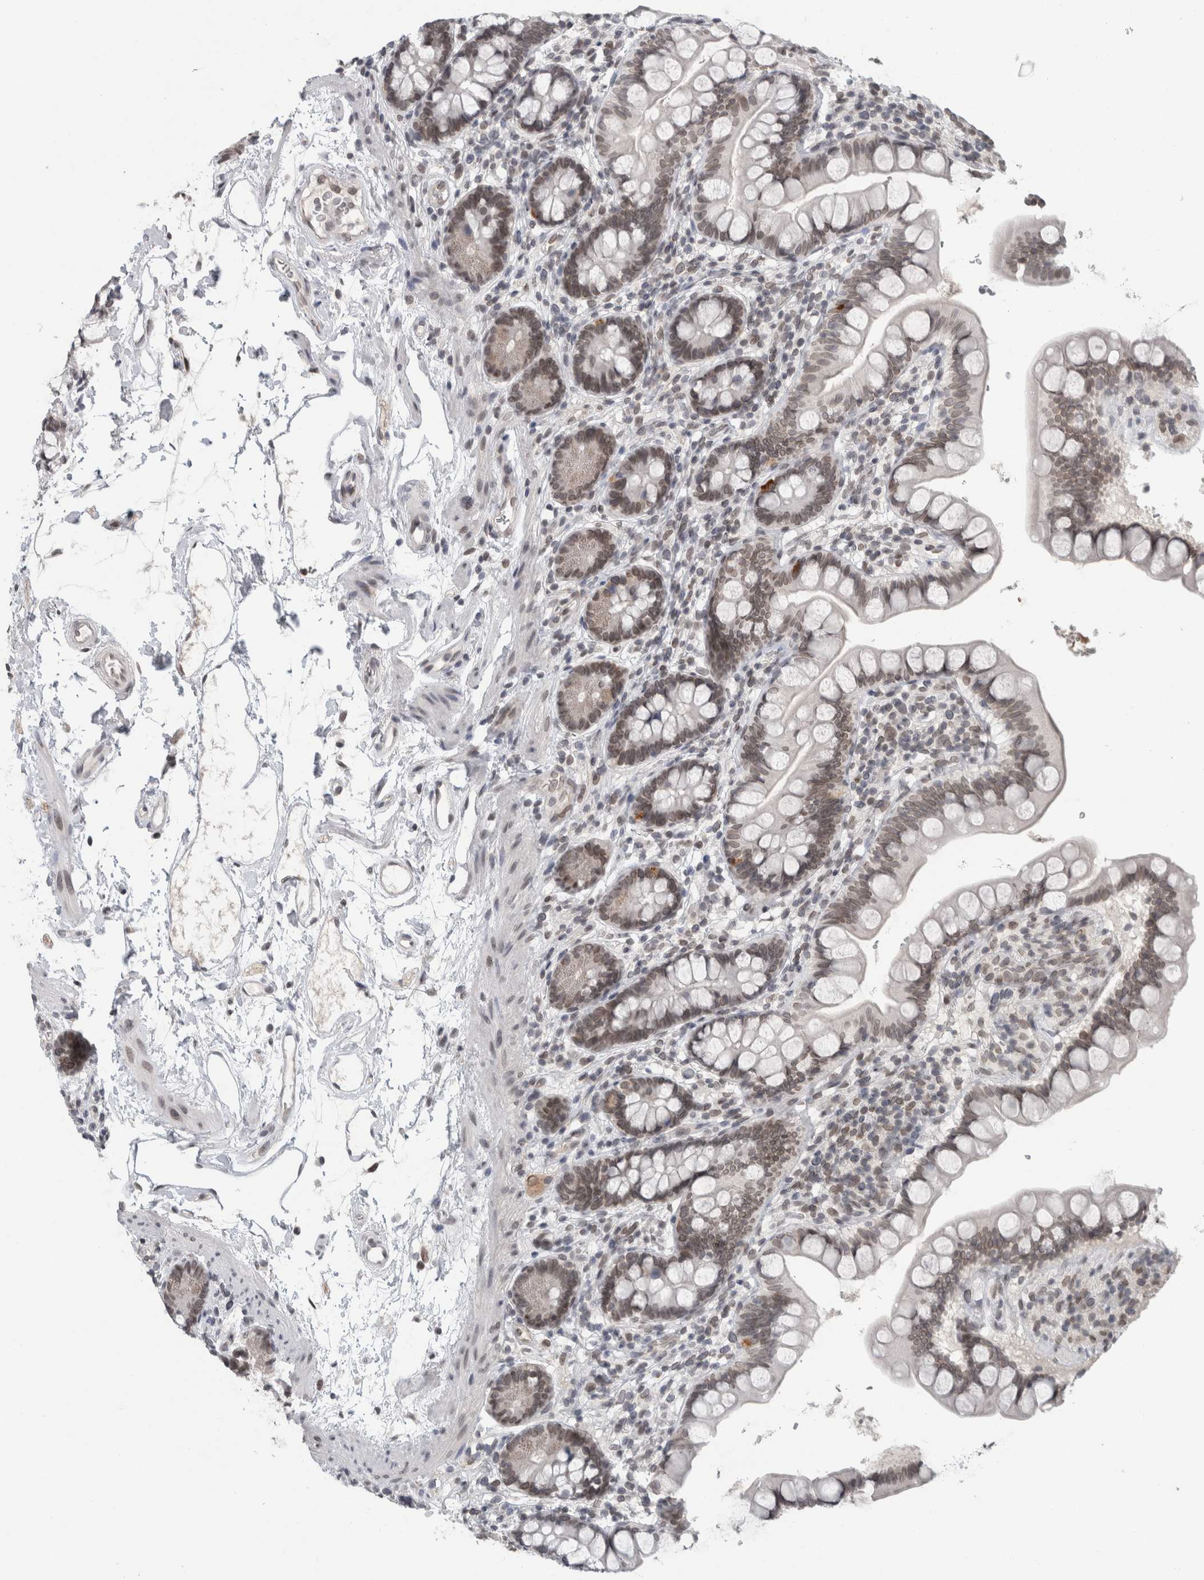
{"staining": {"intensity": "weak", "quantity": ">75%", "location": "nuclear"}, "tissue": "small intestine", "cell_type": "Glandular cells", "image_type": "normal", "snomed": [{"axis": "morphology", "description": "Normal tissue, NOS"}, {"axis": "topography", "description": "Small intestine"}], "caption": "IHC of normal human small intestine demonstrates low levels of weak nuclear expression in about >75% of glandular cells.", "gene": "ZNF770", "patient": {"sex": "female", "age": 84}}